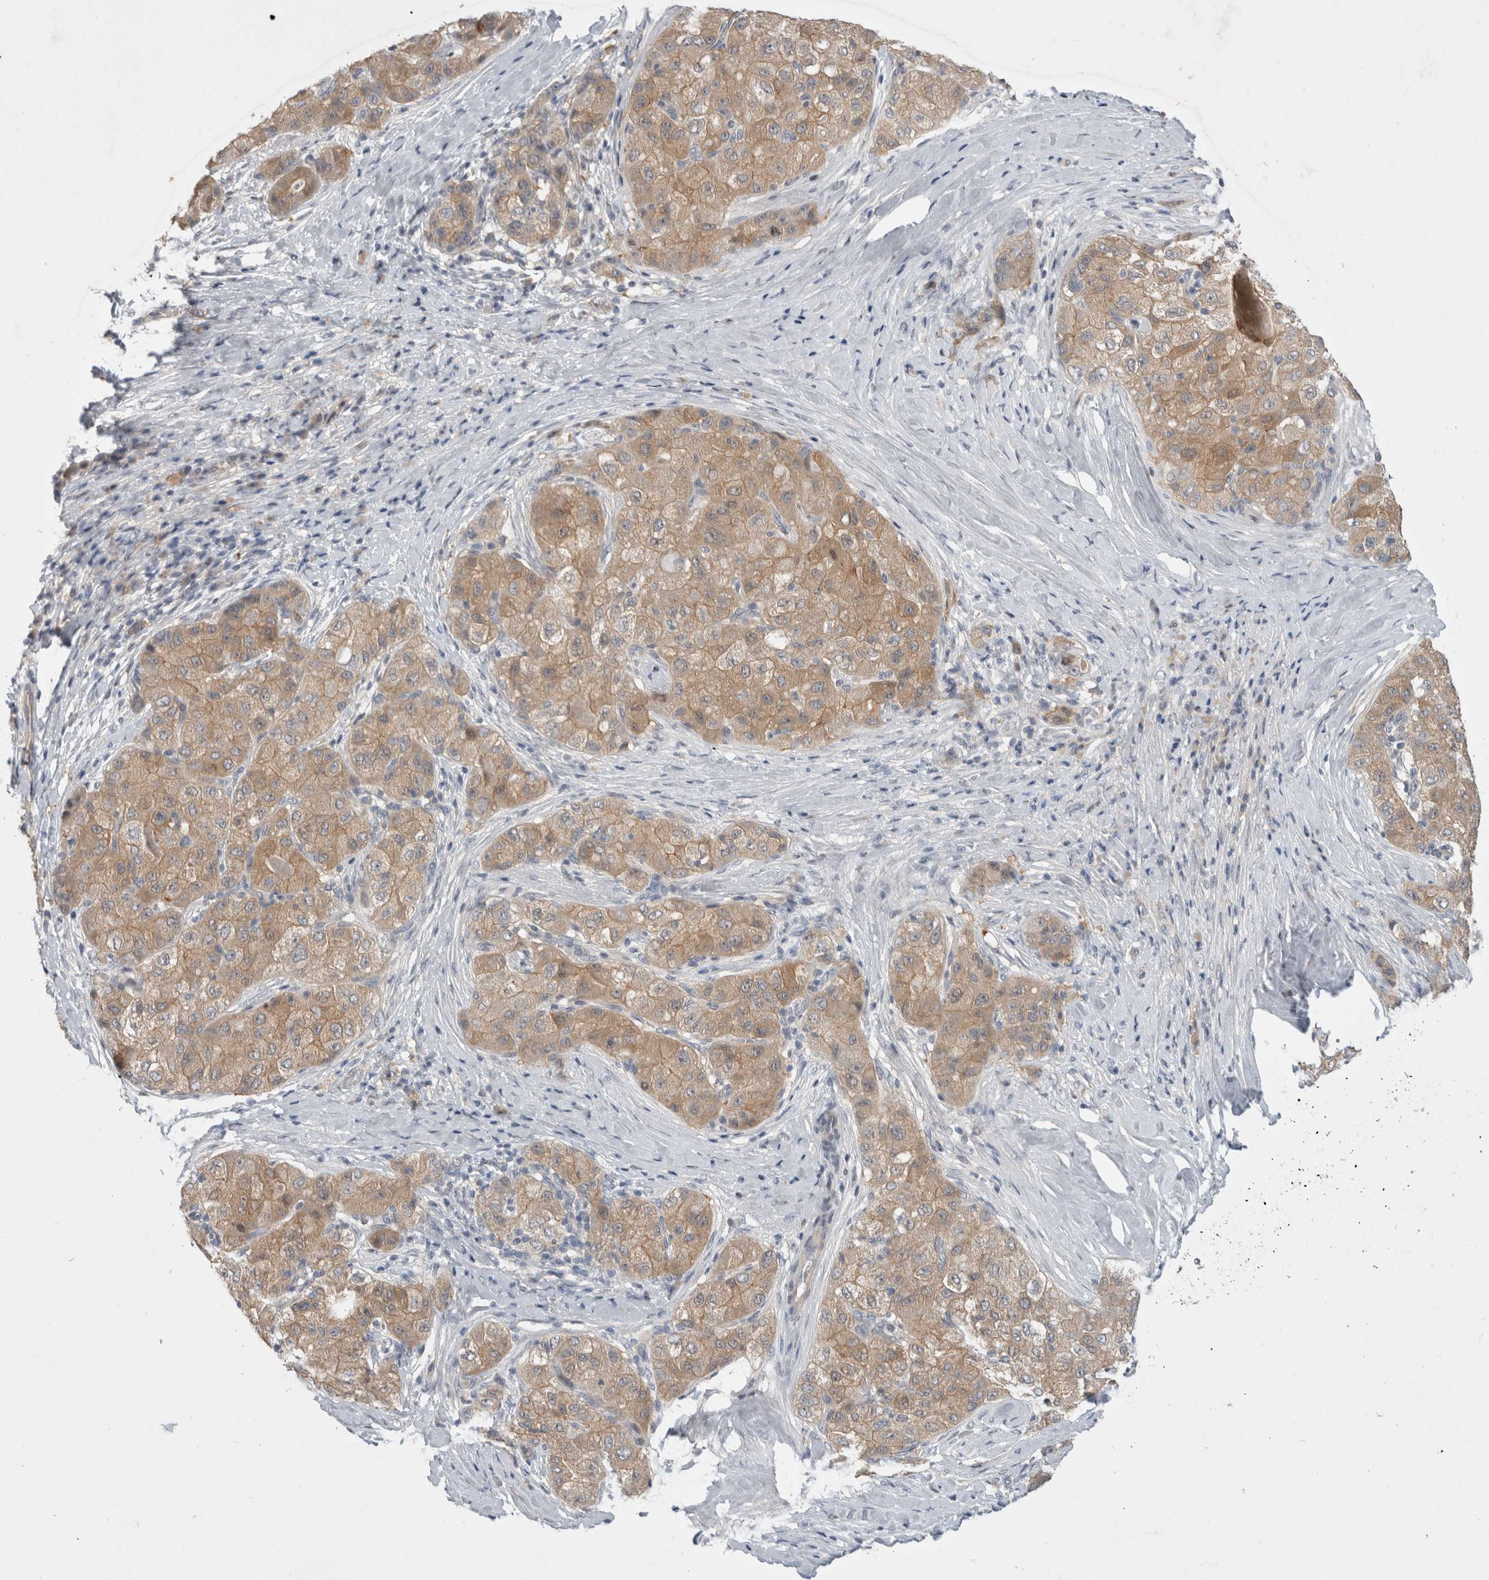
{"staining": {"intensity": "moderate", "quantity": ">75%", "location": "cytoplasmic/membranous"}, "tissue": "liver cancer", "cell_type": "Tumor cells", "image_type": "cancer", "snomed": [{"axis": "morphology", "description": "Carcinoma, Hepatocellular, NOS"}, {"axis": "topography", "description": "Liver"}], "caption": "This is an image of IHC staining of liver cancer (hepatocellular carcinoma), which shows moderate positivity in the cytoplasmic/membranous of tumor cells.", "gene": "CERS3", "patient": {"sex": "male", "age": 80}}